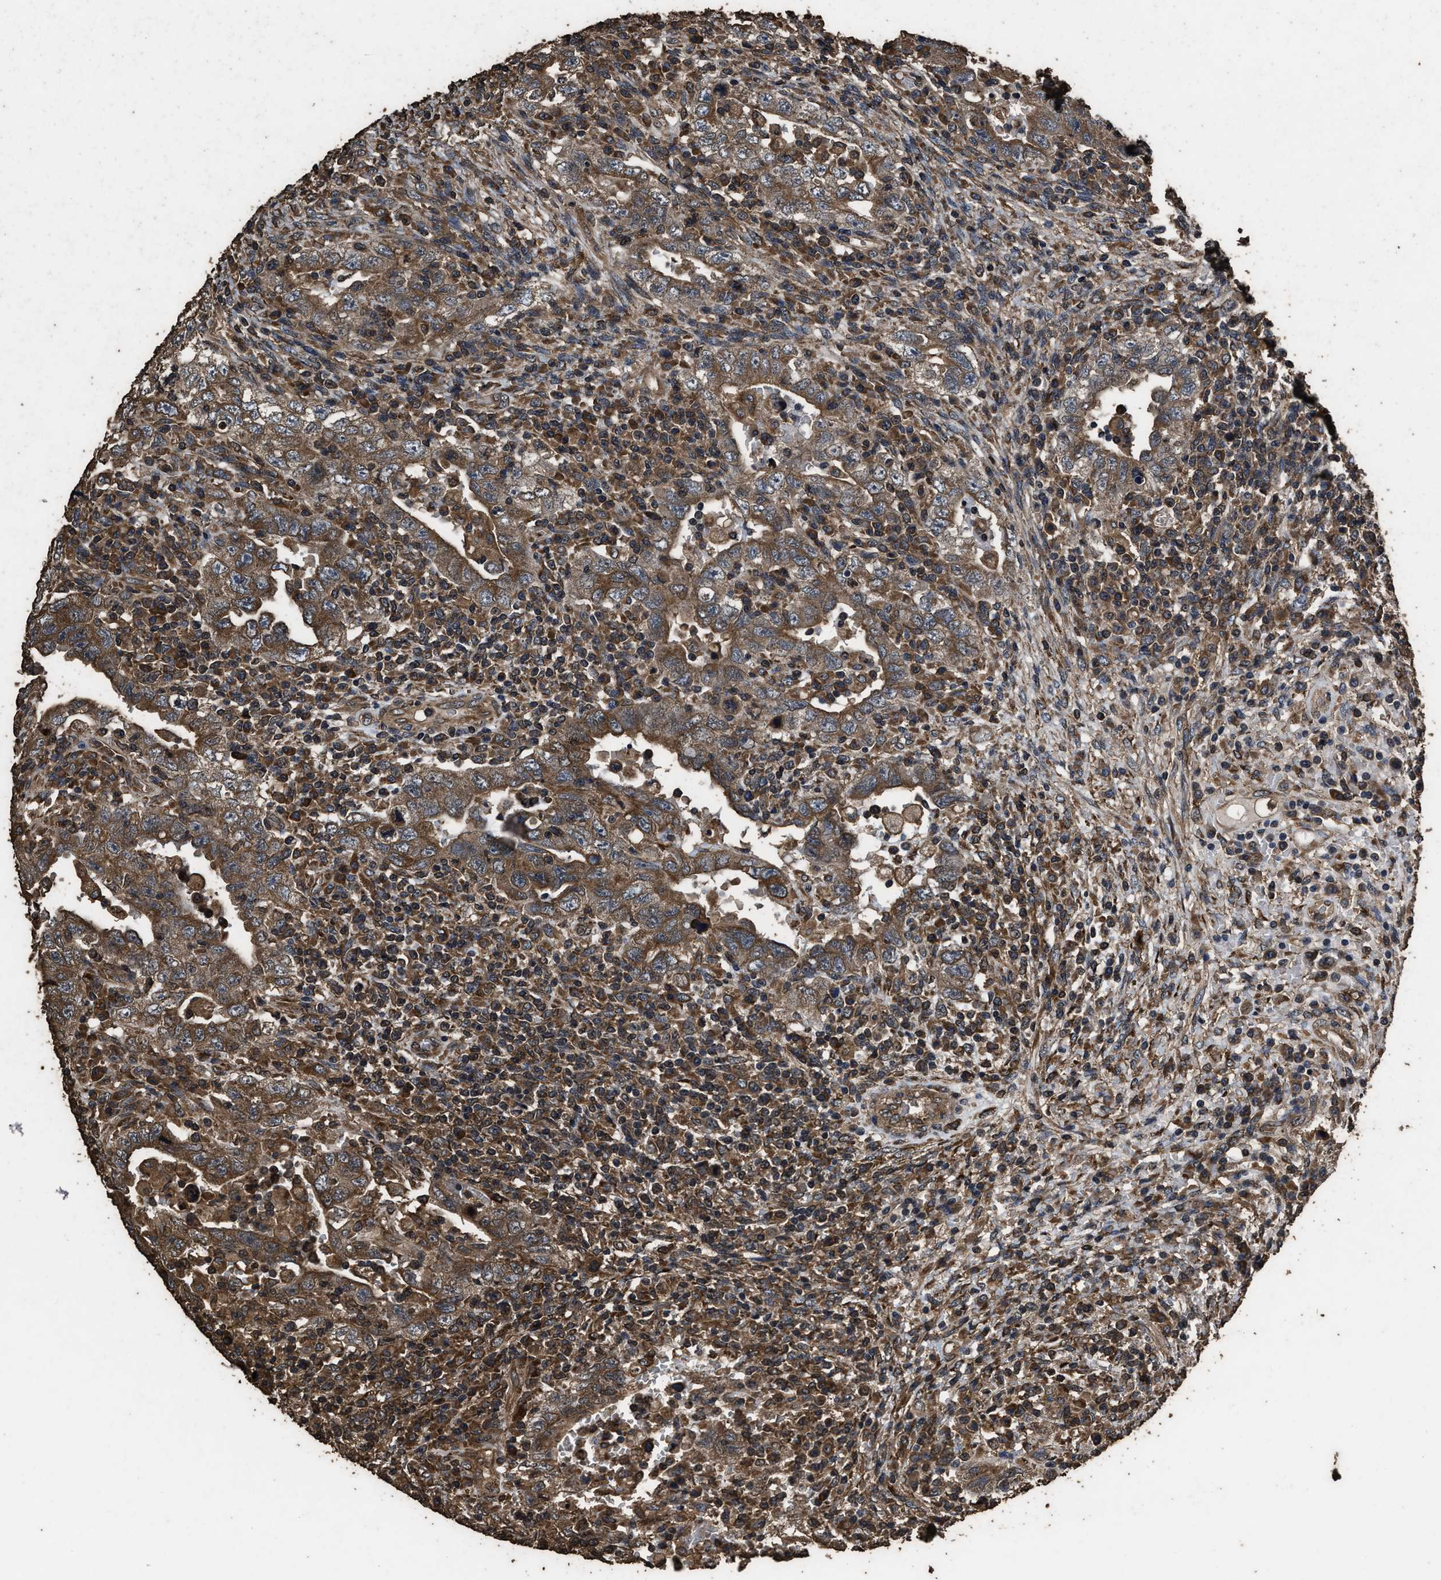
{"staining": {"intensity": "strong", "quantity": ">75%", "location": "cytoplasmic/membranous"}, "tissue": "testis cancer", "cell_type": "Tumor cells", "image_type": "cancer", "snomed": [{"axis": "morphology", "description": "Carcinoma, Embryonal, NOS"}, {"axis": "topography", "description": "Testis"}], "caption": "This histopathology image exhibits IHC staining of testis cancer (embryonal carcinoma), with high strong cytoplasmic/membranous staining in approximately >75% of tumor cells.", "gene": "ZMYND19", "patient": {"sex": "male", "age": 26}}